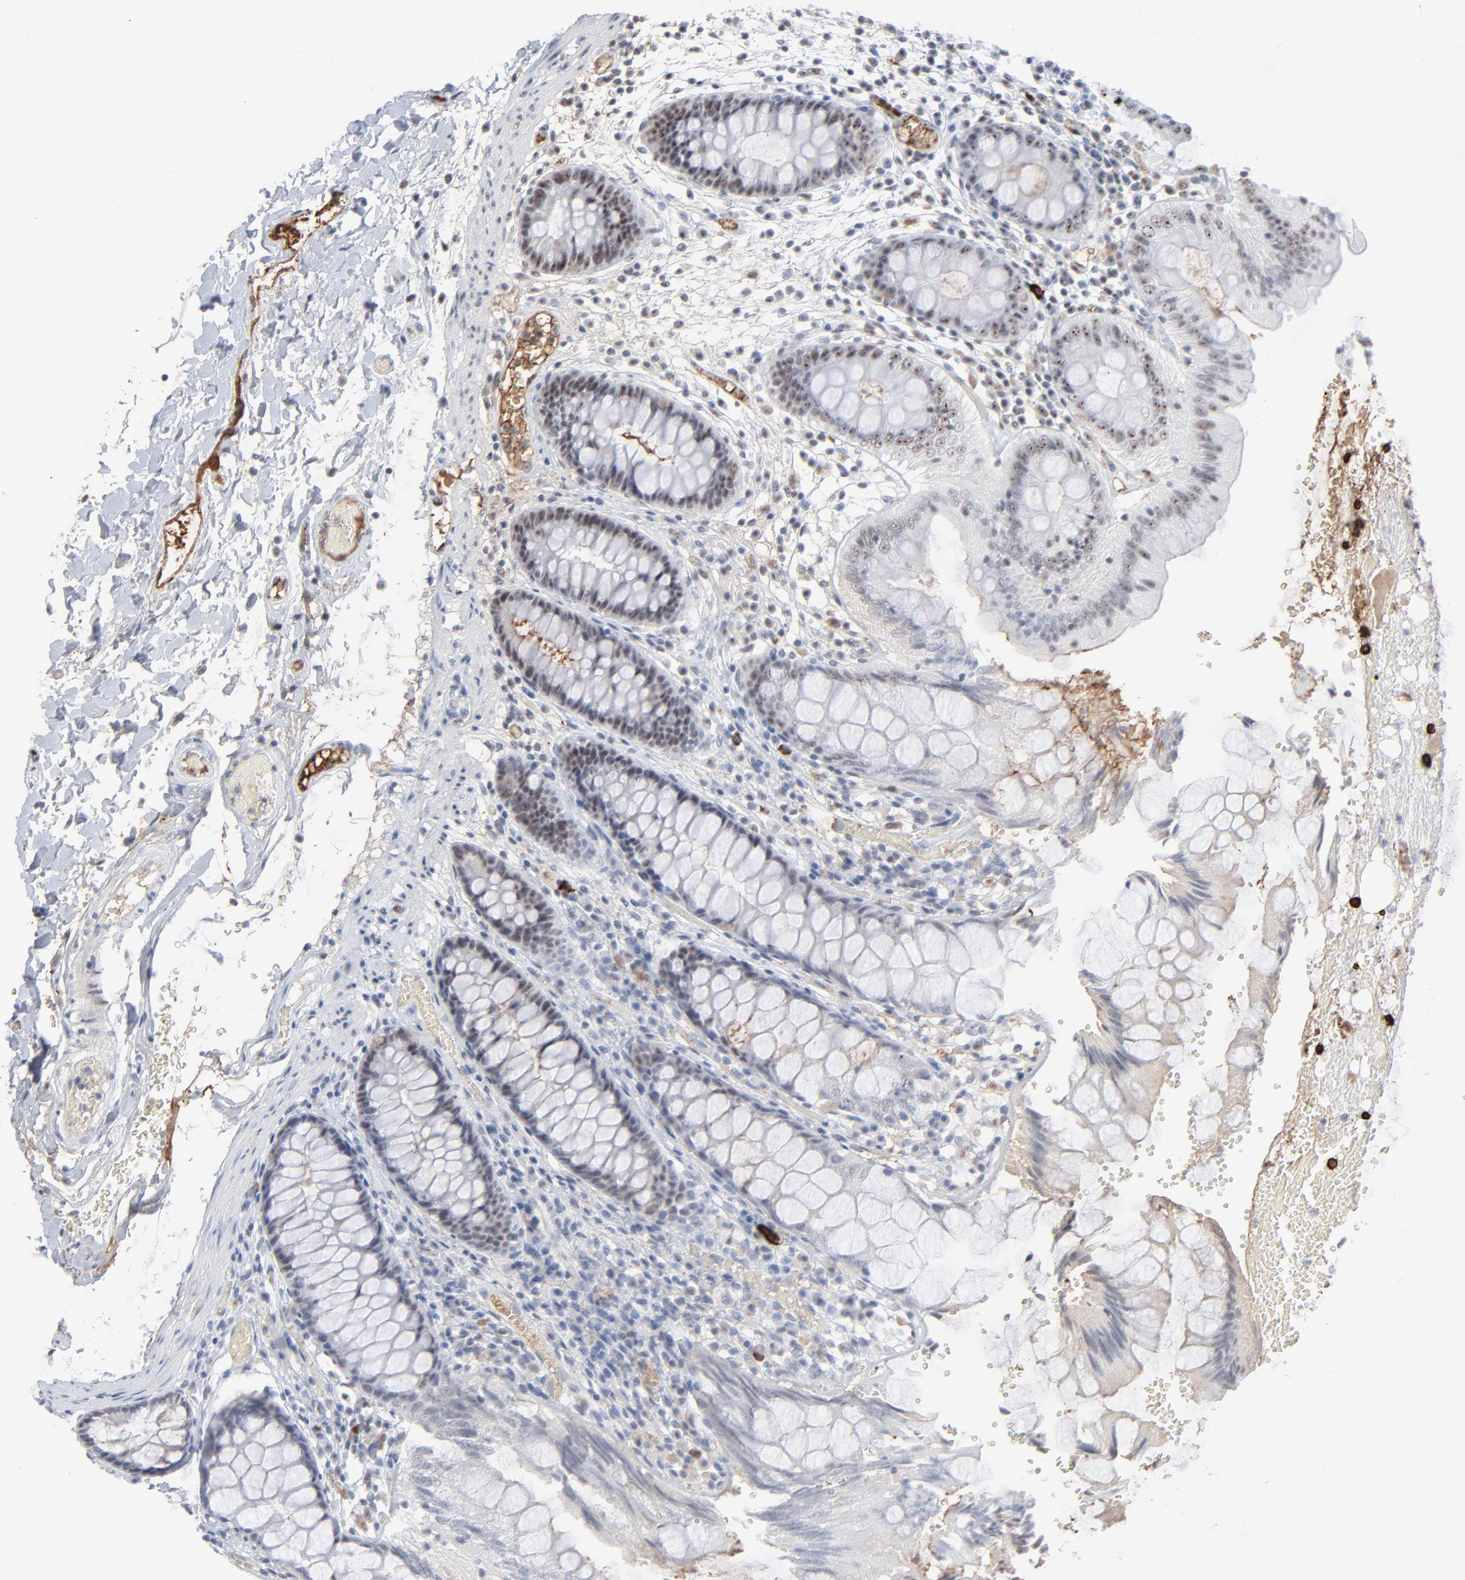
{"staining": {"intensity": "moderate", "quantity": ">75%", "location": "cytoplasmic/membranous"}, "tissue": "colon", "cell_type": "Endothelial cells", "image_type": "normal", "snomed": [{"axis": "morphology", "description": "Normal tissue, NOS"}, {"axis": "topography", "description": "Smooth muscle"}, {"axis": "topography", "description": "Colon"}], "caption": "Human colon stained with a brown dye reveals moderate cytoplasmic/membranous positive positivity in about >75% of endothelial cells.", "gene": "MPHOSPH6", "patient": {"sex": "male", "age": 67}}